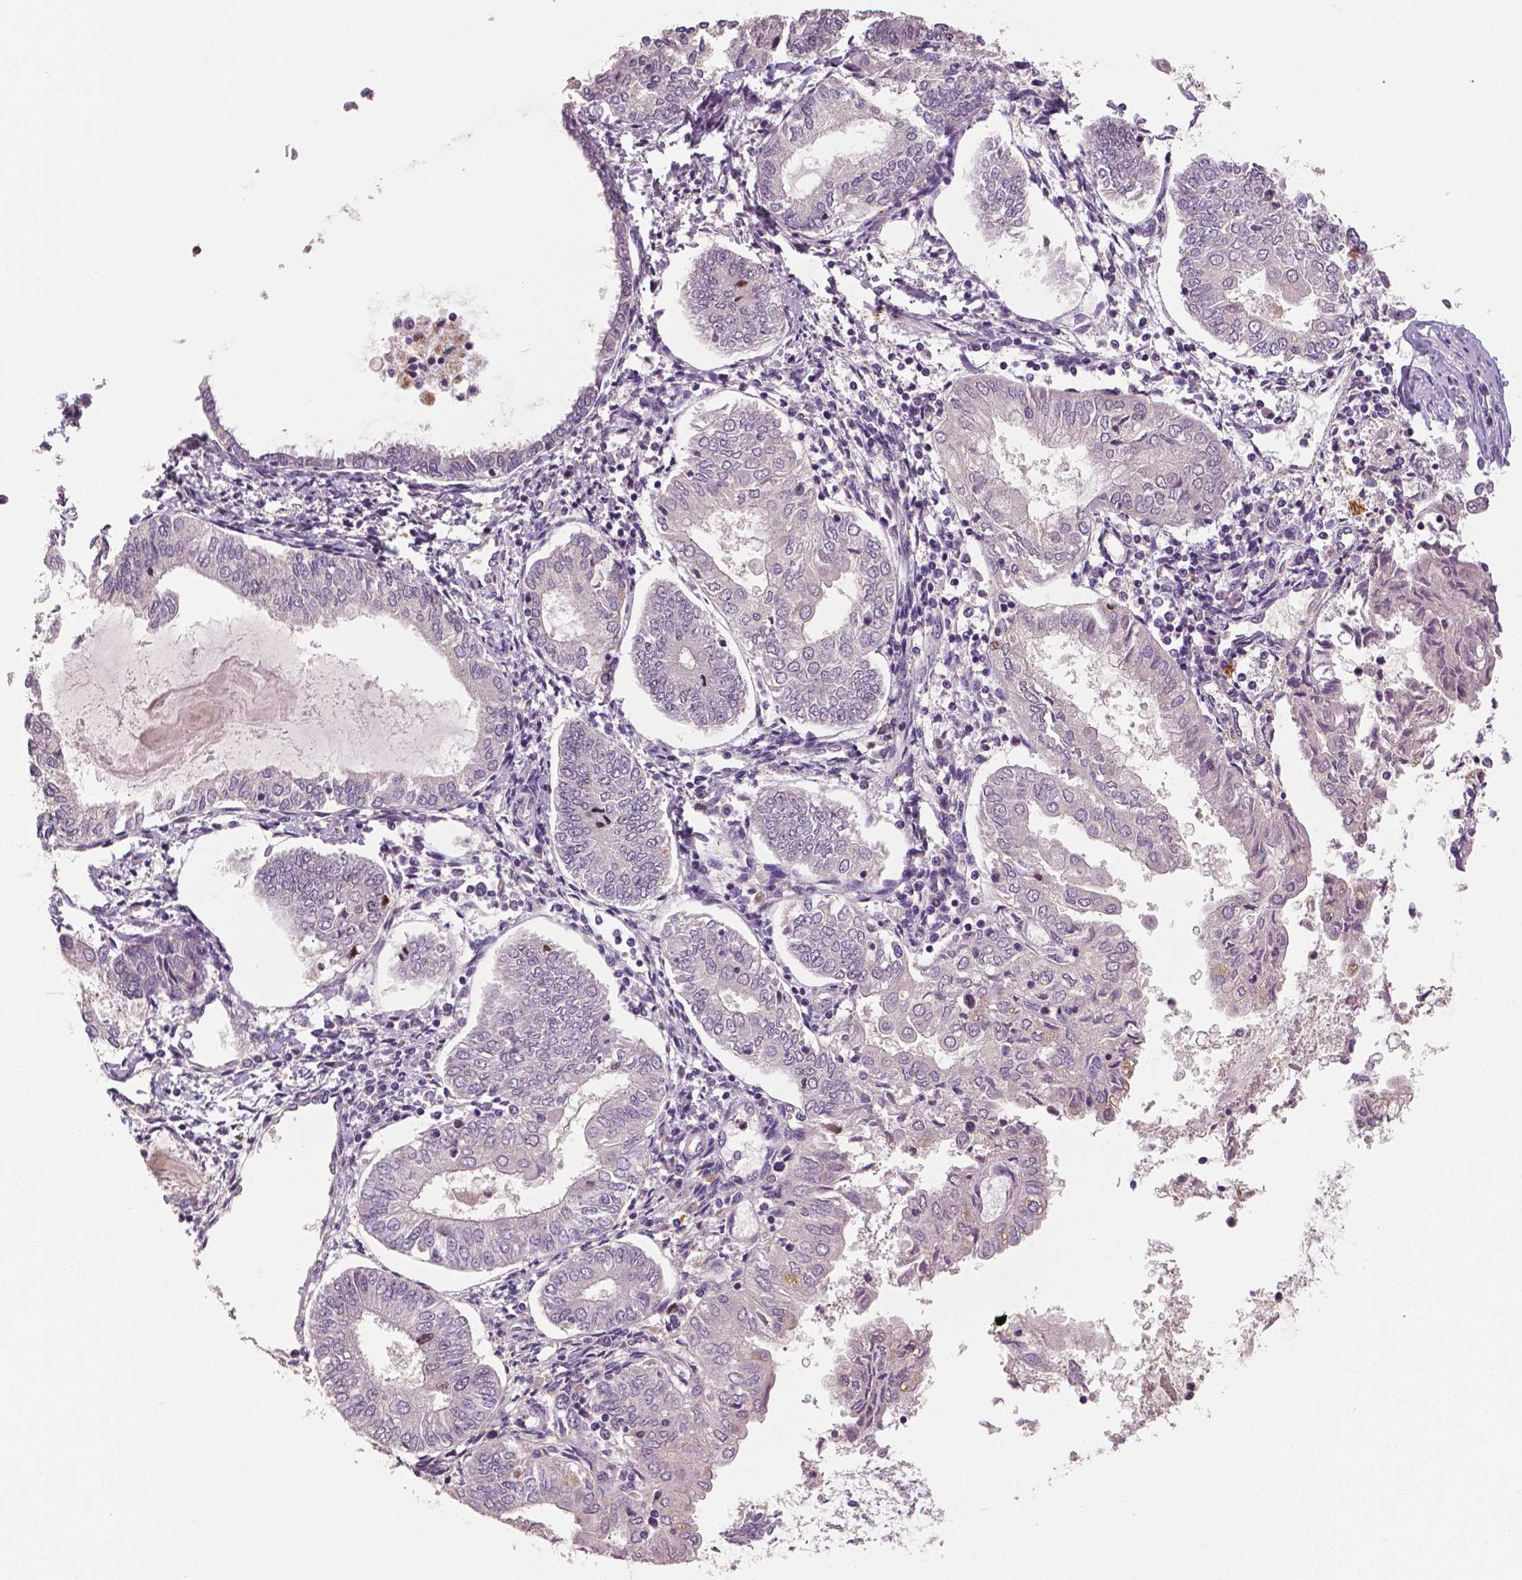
{"staining": {"intensity": "moderate", "quantity": "<25%", "location": "nuclear"}, "tissue": "endometrial cancer", "cell_type": "Tumor cells", "image_type": "cancer", "snomed": [{"axis": "morphology", "description": "Adenocarcinoma, NOS"}, {"axis": "topography", "description": "Endometrium"}], "caption": "The histopathology image reveals a brown stain indicating the presence of a protein in the nuclear of tumor cells in endometrial adenocarcinoma.", "gene": "MKI67", "patient": {"sex": "female", "age": 68}}